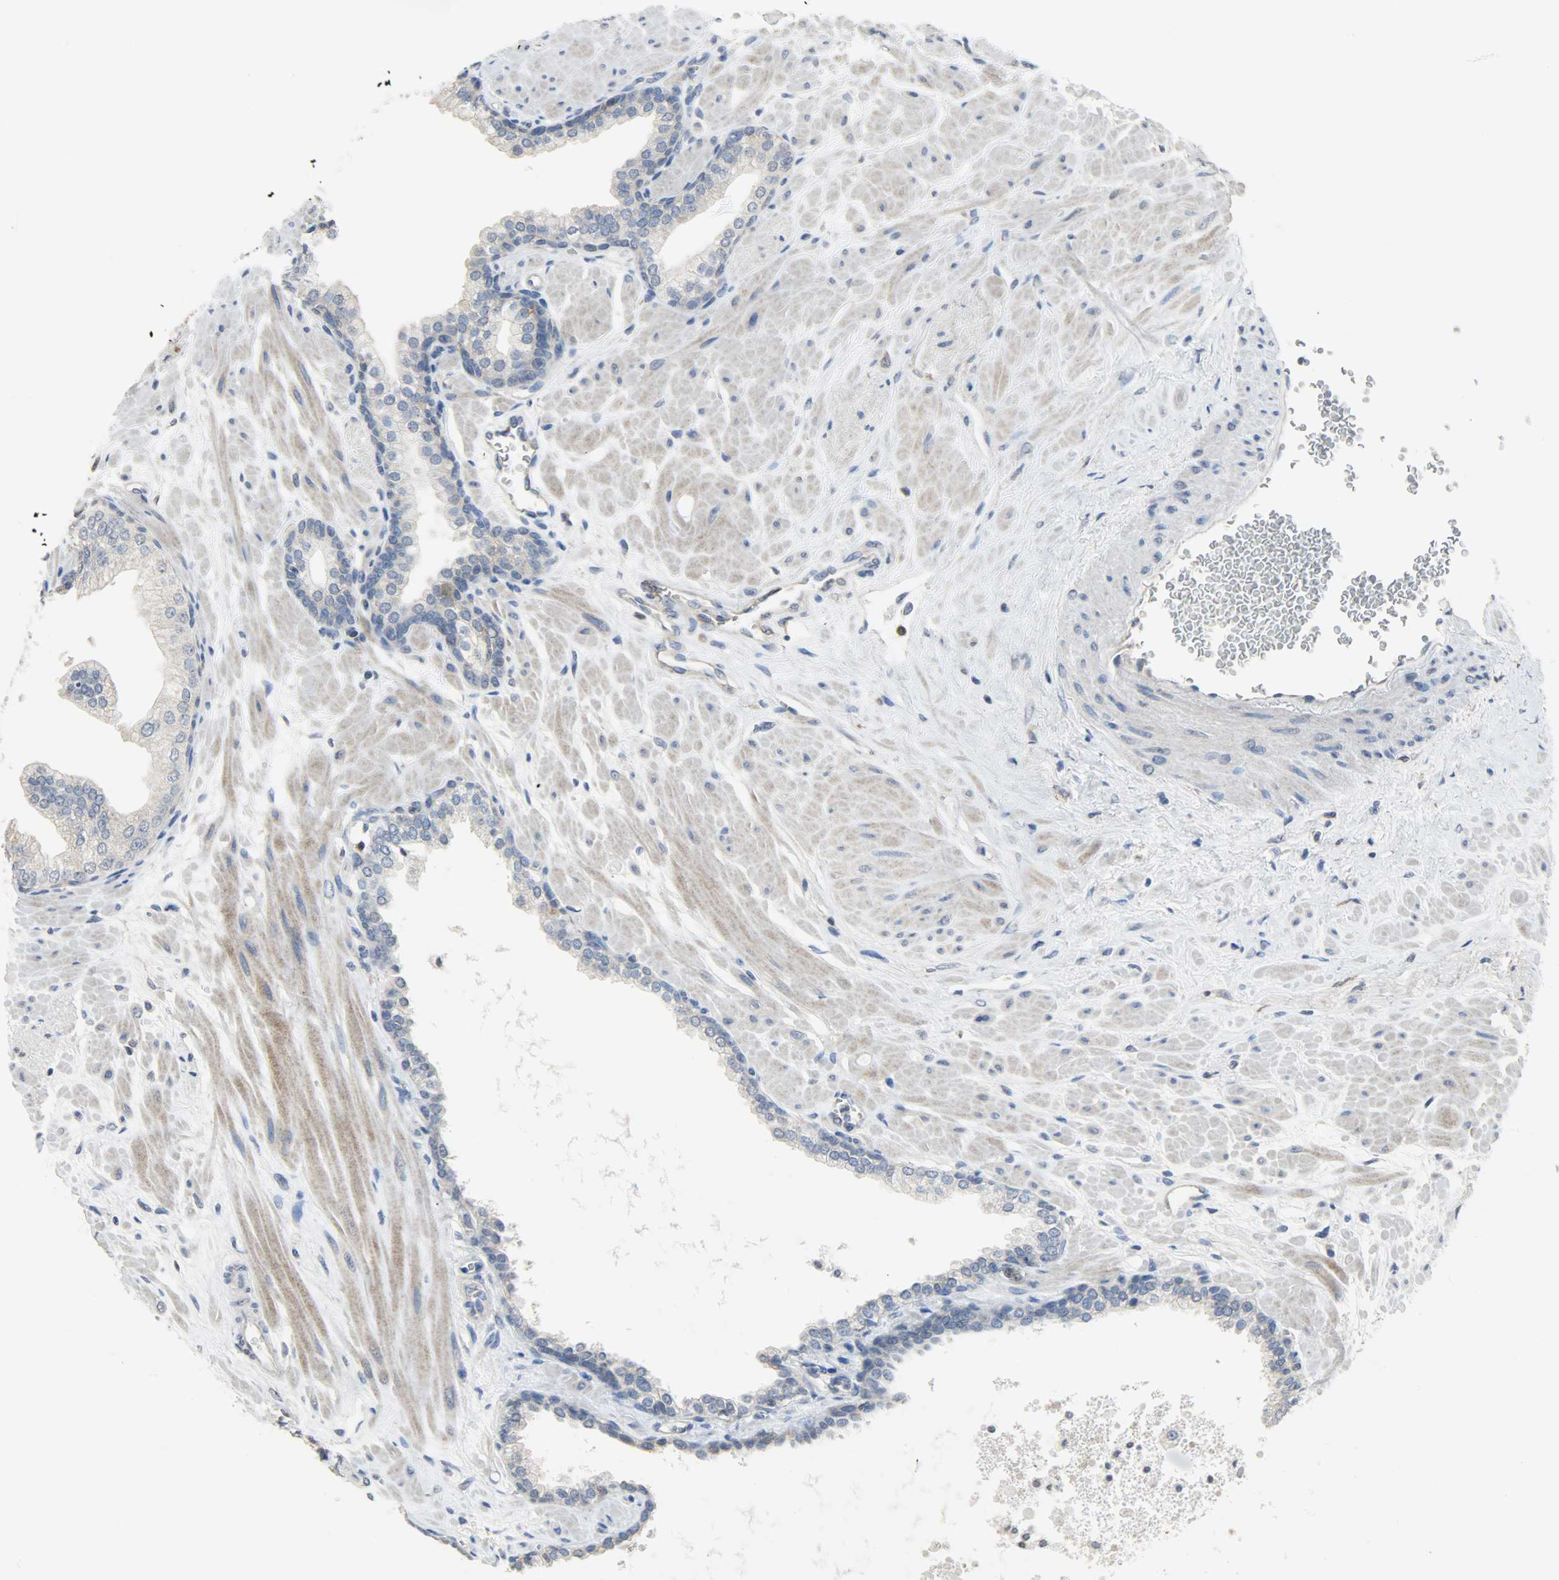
{"staining": {"intensity": "weak", "quantity": "25%-75%", "location": "cytoplasmic/membranous"}, "tissue": "prostate", "cell_type": "Glandular cells", "image_type": "normal", "snomed": [{"axis": "morphology", "description": "Normal tissue, NOS"}, {"axis": "topography", "description": "Prostate"}], "caption": "The photomicrograph displays staining of unremarkable prostate, revealing weak cytoplasmic/membranous protein positivity (brown color) within glandular cells.", "gene": "TRIM21", "patient": {"sex": "male", "age": 60}}